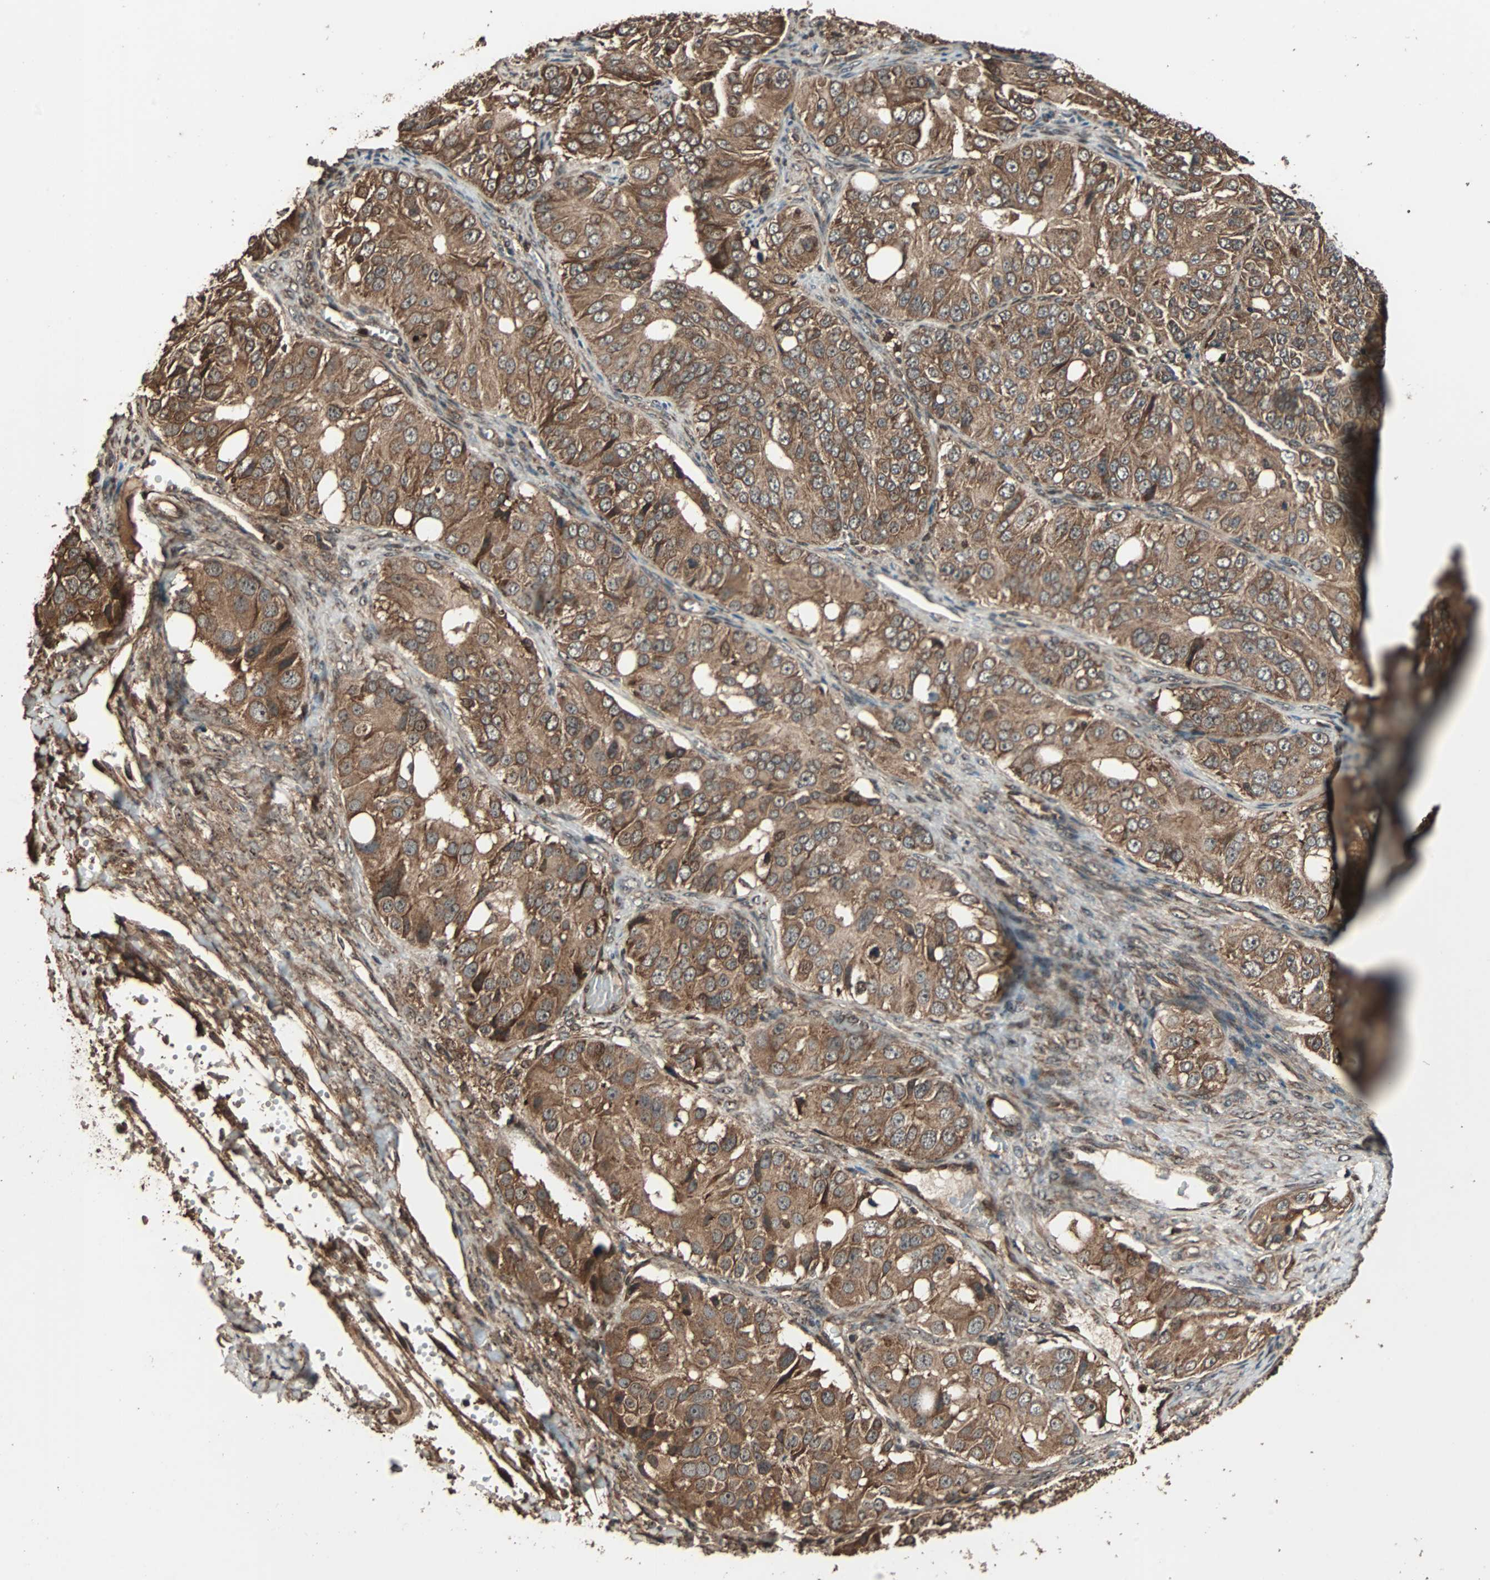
{"staining": {"intensity": "moderate", "quantity": ">75%", "location": "cytoplasmic/membranous"}, "tissue": "ovarian cancer", "cell_type": "Tumor cells", "image_type": "cancer", "snomed": [{"axis": "morphology", "description": "Carcinoma, endometroid"}, {"axis": "topography", "description": "Ovary"}], "caption": "A photomicrograph showing moderate cytoplasmic/membranous staining in about >75% of tumor cells in ovarian endometroid carcinoma, as visualized by brown immunohistochemical staining.", "gene": "LAMTOR5", "patient": {"sex": "female", "age": 51}}